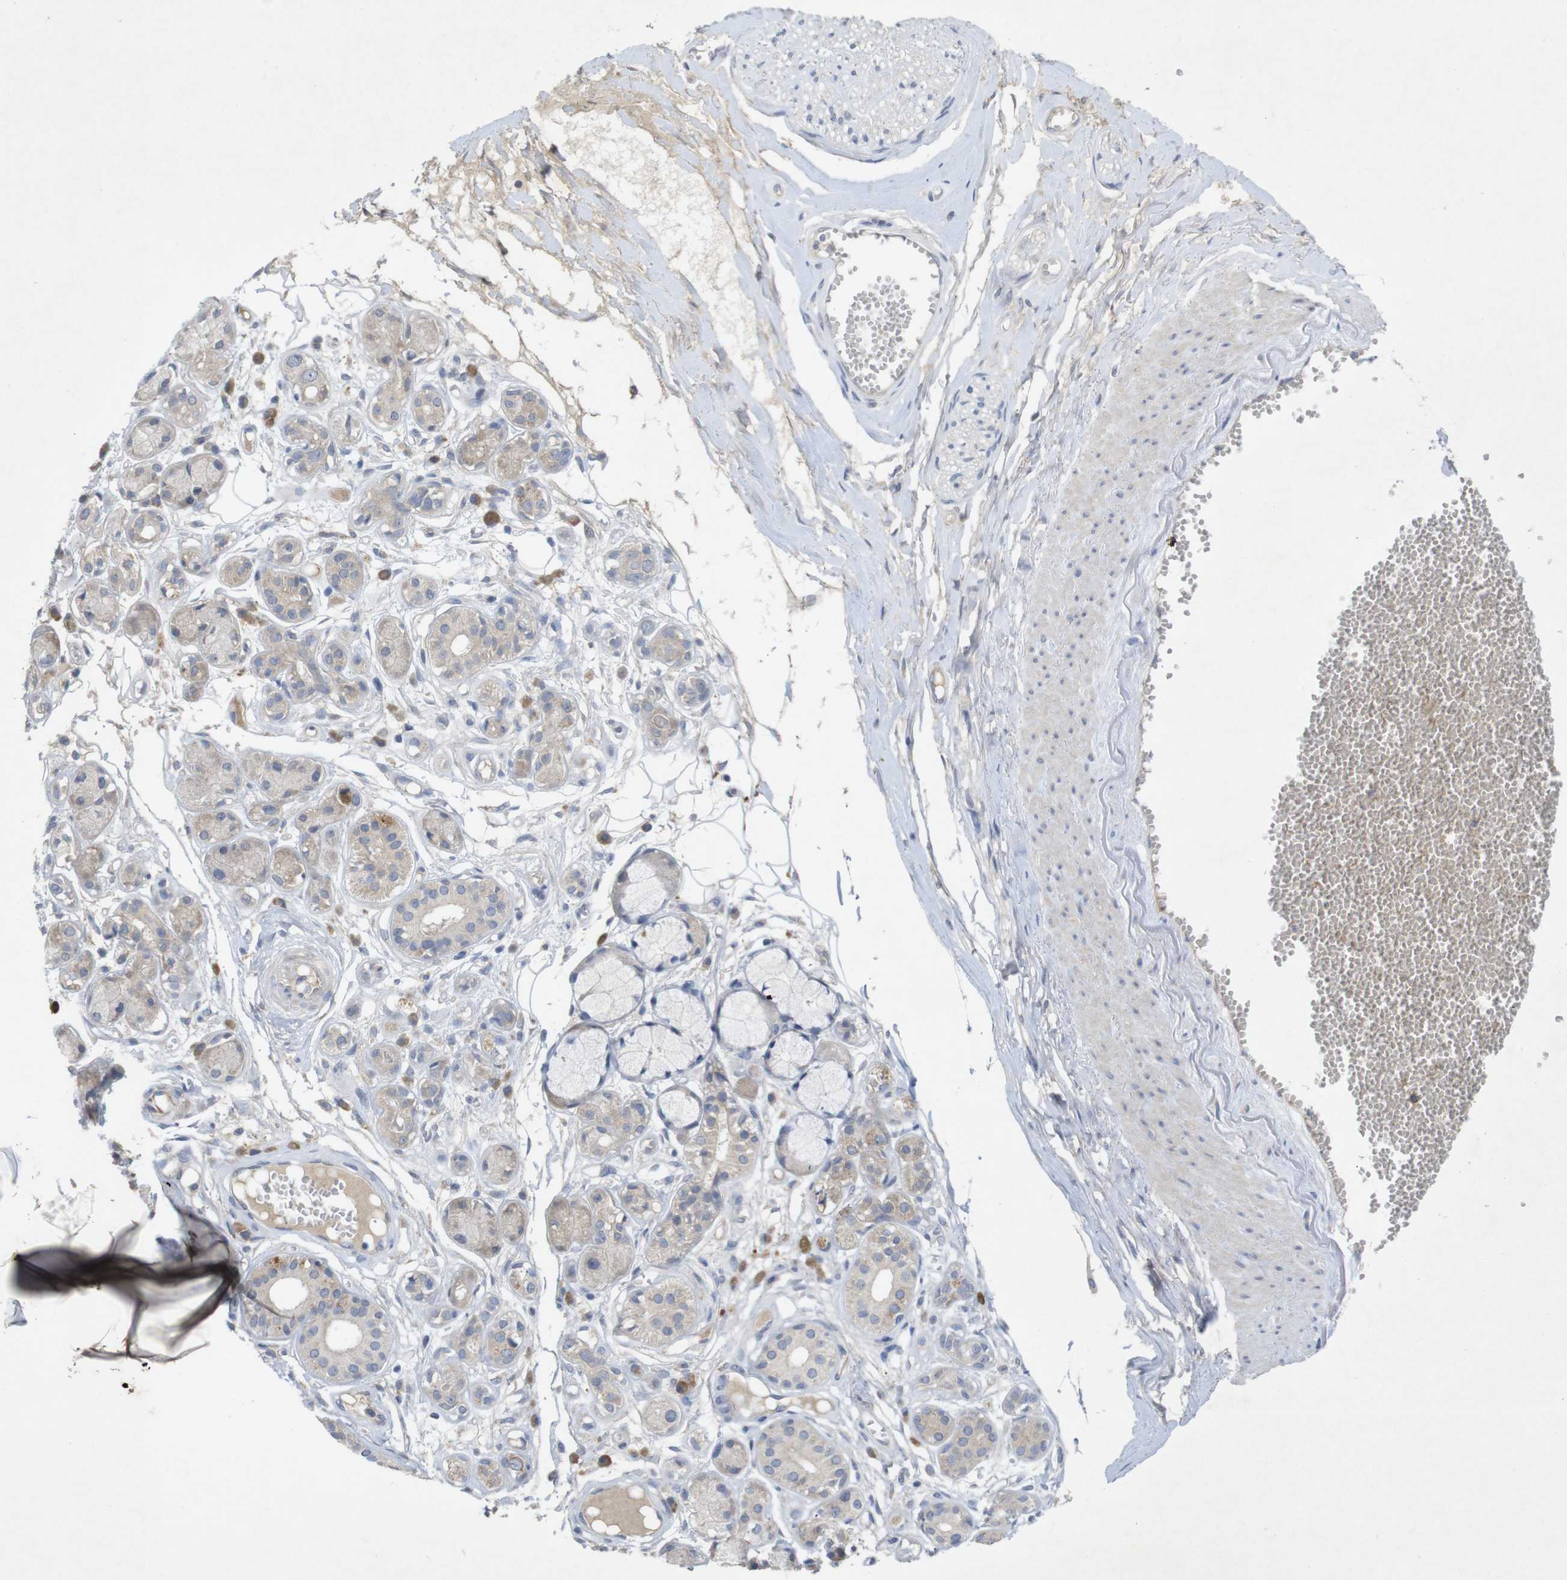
{"staining": {"intensity": "negative", "quantity": "none", "location": "none"}, "tissue": "adipose tissue", "cell_type": "Adipocytes", "image_type": "normal", "snomed": [{"axis": "morphology", "description": "Normal tissue, NOS"}, {"axis": "morphology", "description": "Inflammation, NOS"}, {"axis": "topography", "description": "Salivary gland"}, {"axis": "topography", "description": "Peripheral nerve tissue"}], "caption": "Image shows no significant protein positivity in adipocytes of benign adipose tissue. The staining is performed using DAB (3,3'-diaminobenzidine) brown chromogen with nuclei counter-stained in using hematoxylin.", "gene": "BCAR3", "patient": {"sex": "female", "age": 75}}